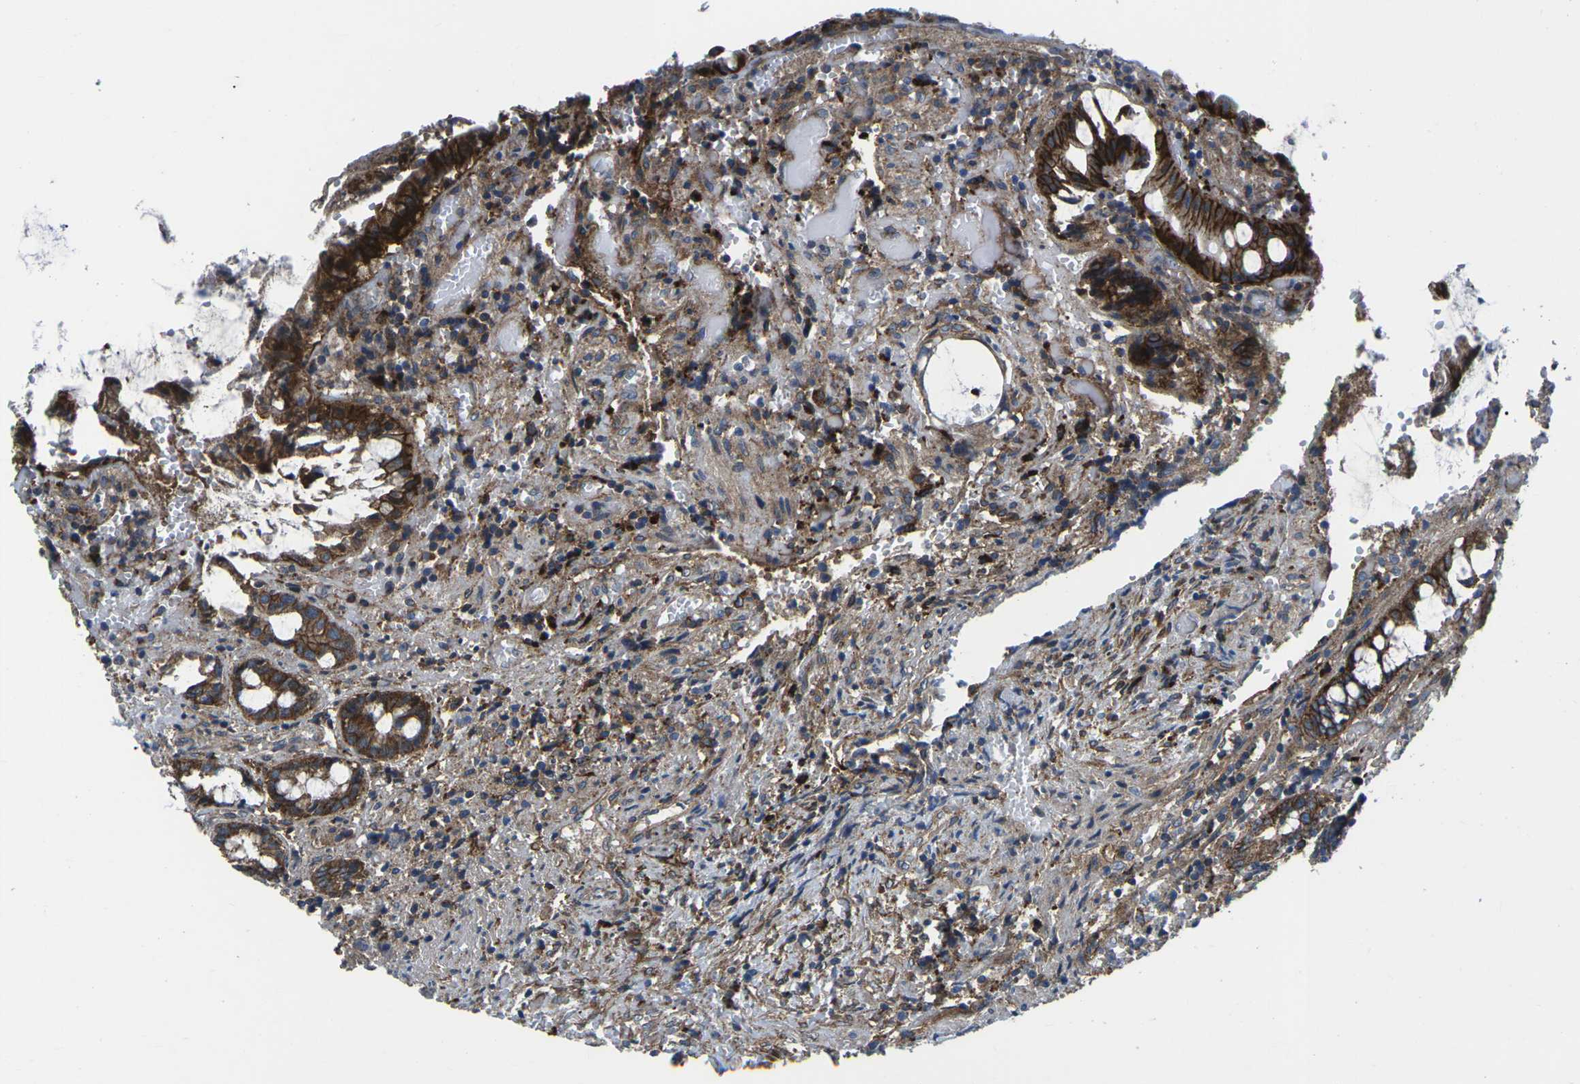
{"staining": {"intensity": "strong", "quantity": ">75%", "location": "cytoplasmic/membranous"}, "tissue": "colorectal cancer", "cell_type": "Tumor cells", "image_type": "cancer", "snomed": [{"axis": "morphology", "description": "Adenocarcinoma, NOS"}, {"axis": "topography", "description": "Colon"}], "caption": "Colorectal adenocarcinoma tissue displays strong cytoplasmic/membranous expression in approximately >75% of tumor cells The staining is performed using DAB brown chromogen to label protein expression. The nuclei are counter-stained blue using hematoxylin.", "gene": "DLG1", "patient": {"sex": "female", "age": 57}}